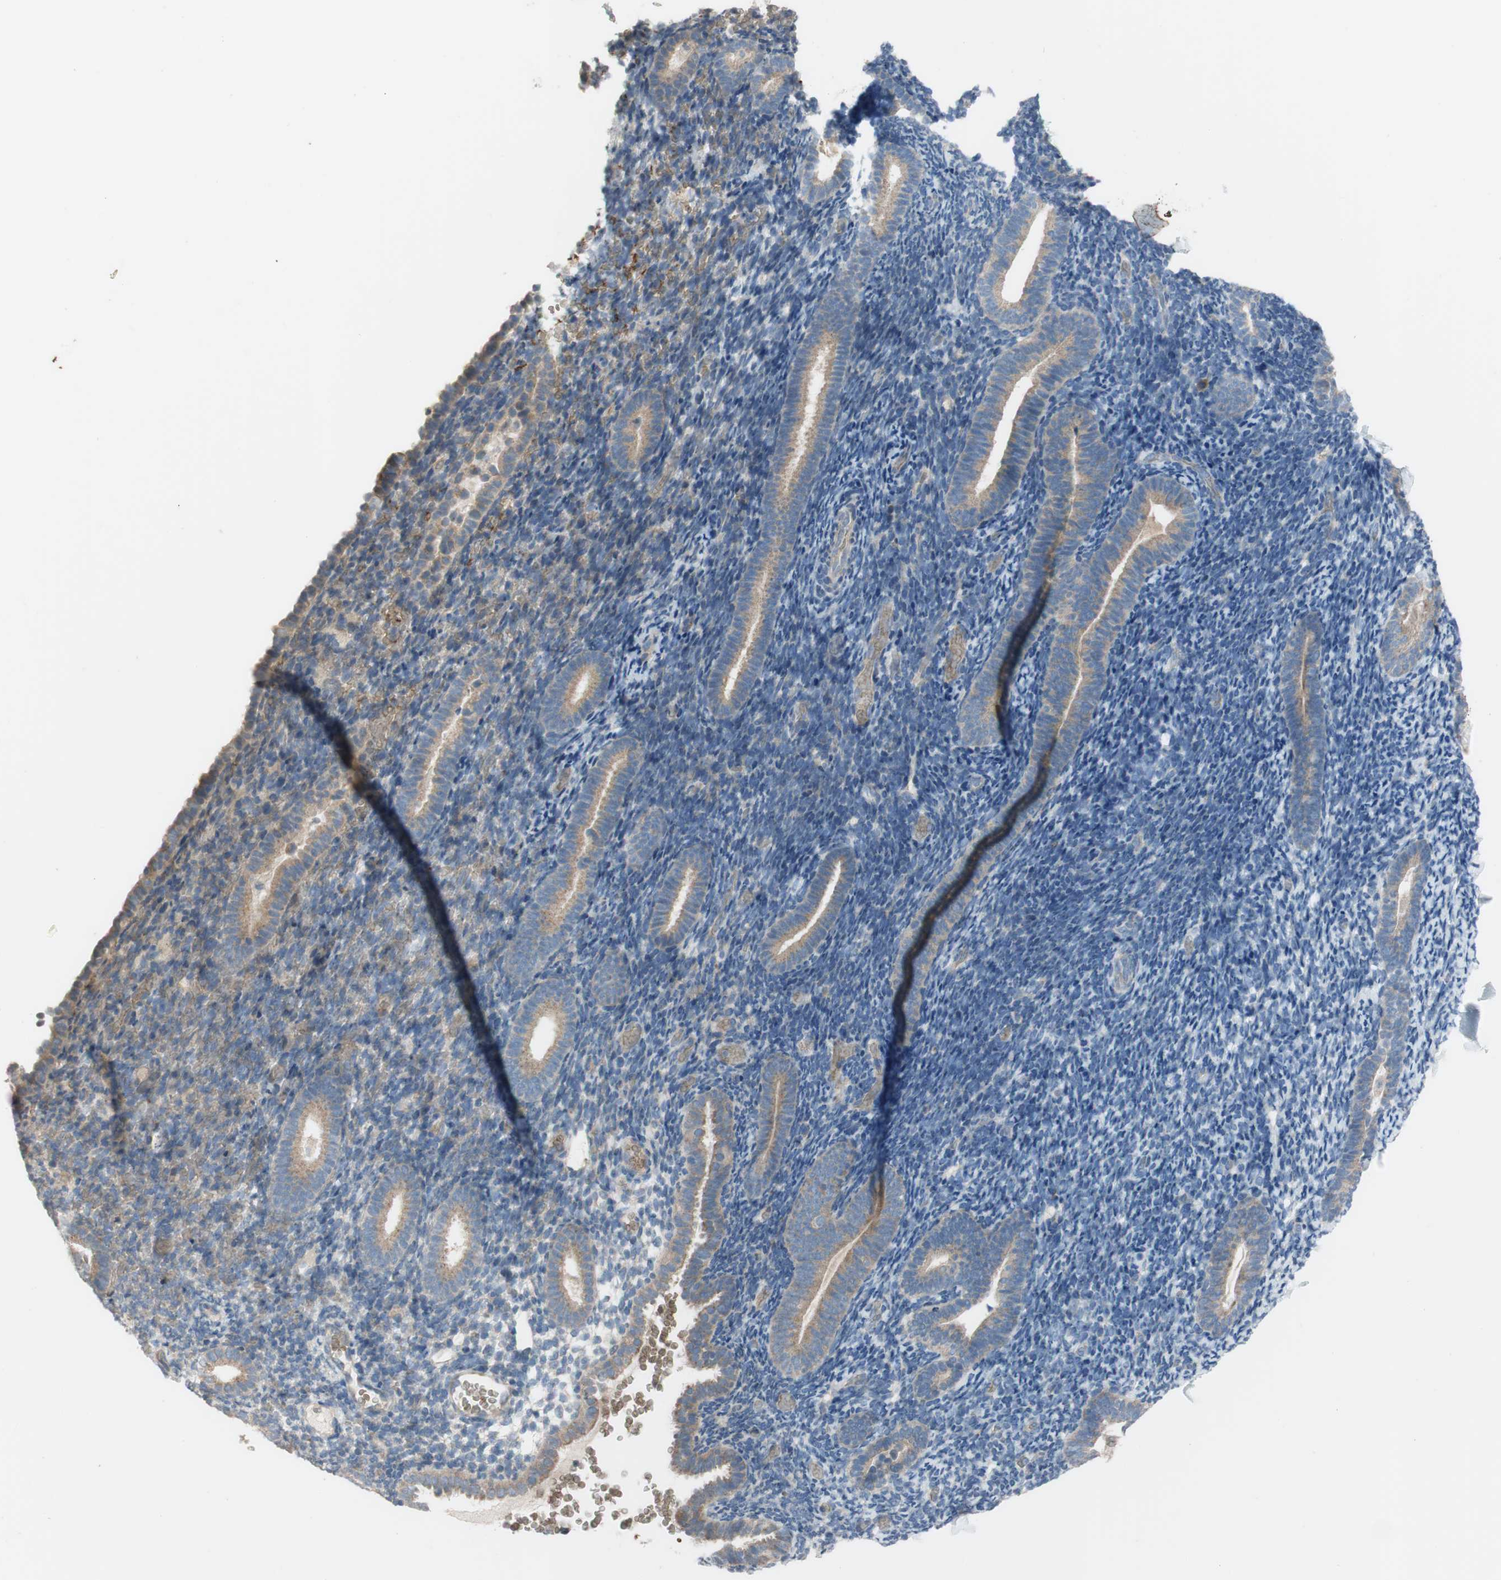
{"staining": {"intensity": "negative", "quantity": "none", "location": "none"}, "tissue": "endometrium", "cell_type": "Cells in endometrial stroma", "image_type": "normal", "snomed": [{"axis": "morphology", "description": "Normal tissue, NOS"}, {"axis": "topography", "description": "Endometrium"}], "caption": "DAB immunohistochemical staining of benign endometrium demonstrates no significant positivity in cells in endometrial stroma.", "gene": "ADD2", "patient": {"sex": "female", "age": 51}}